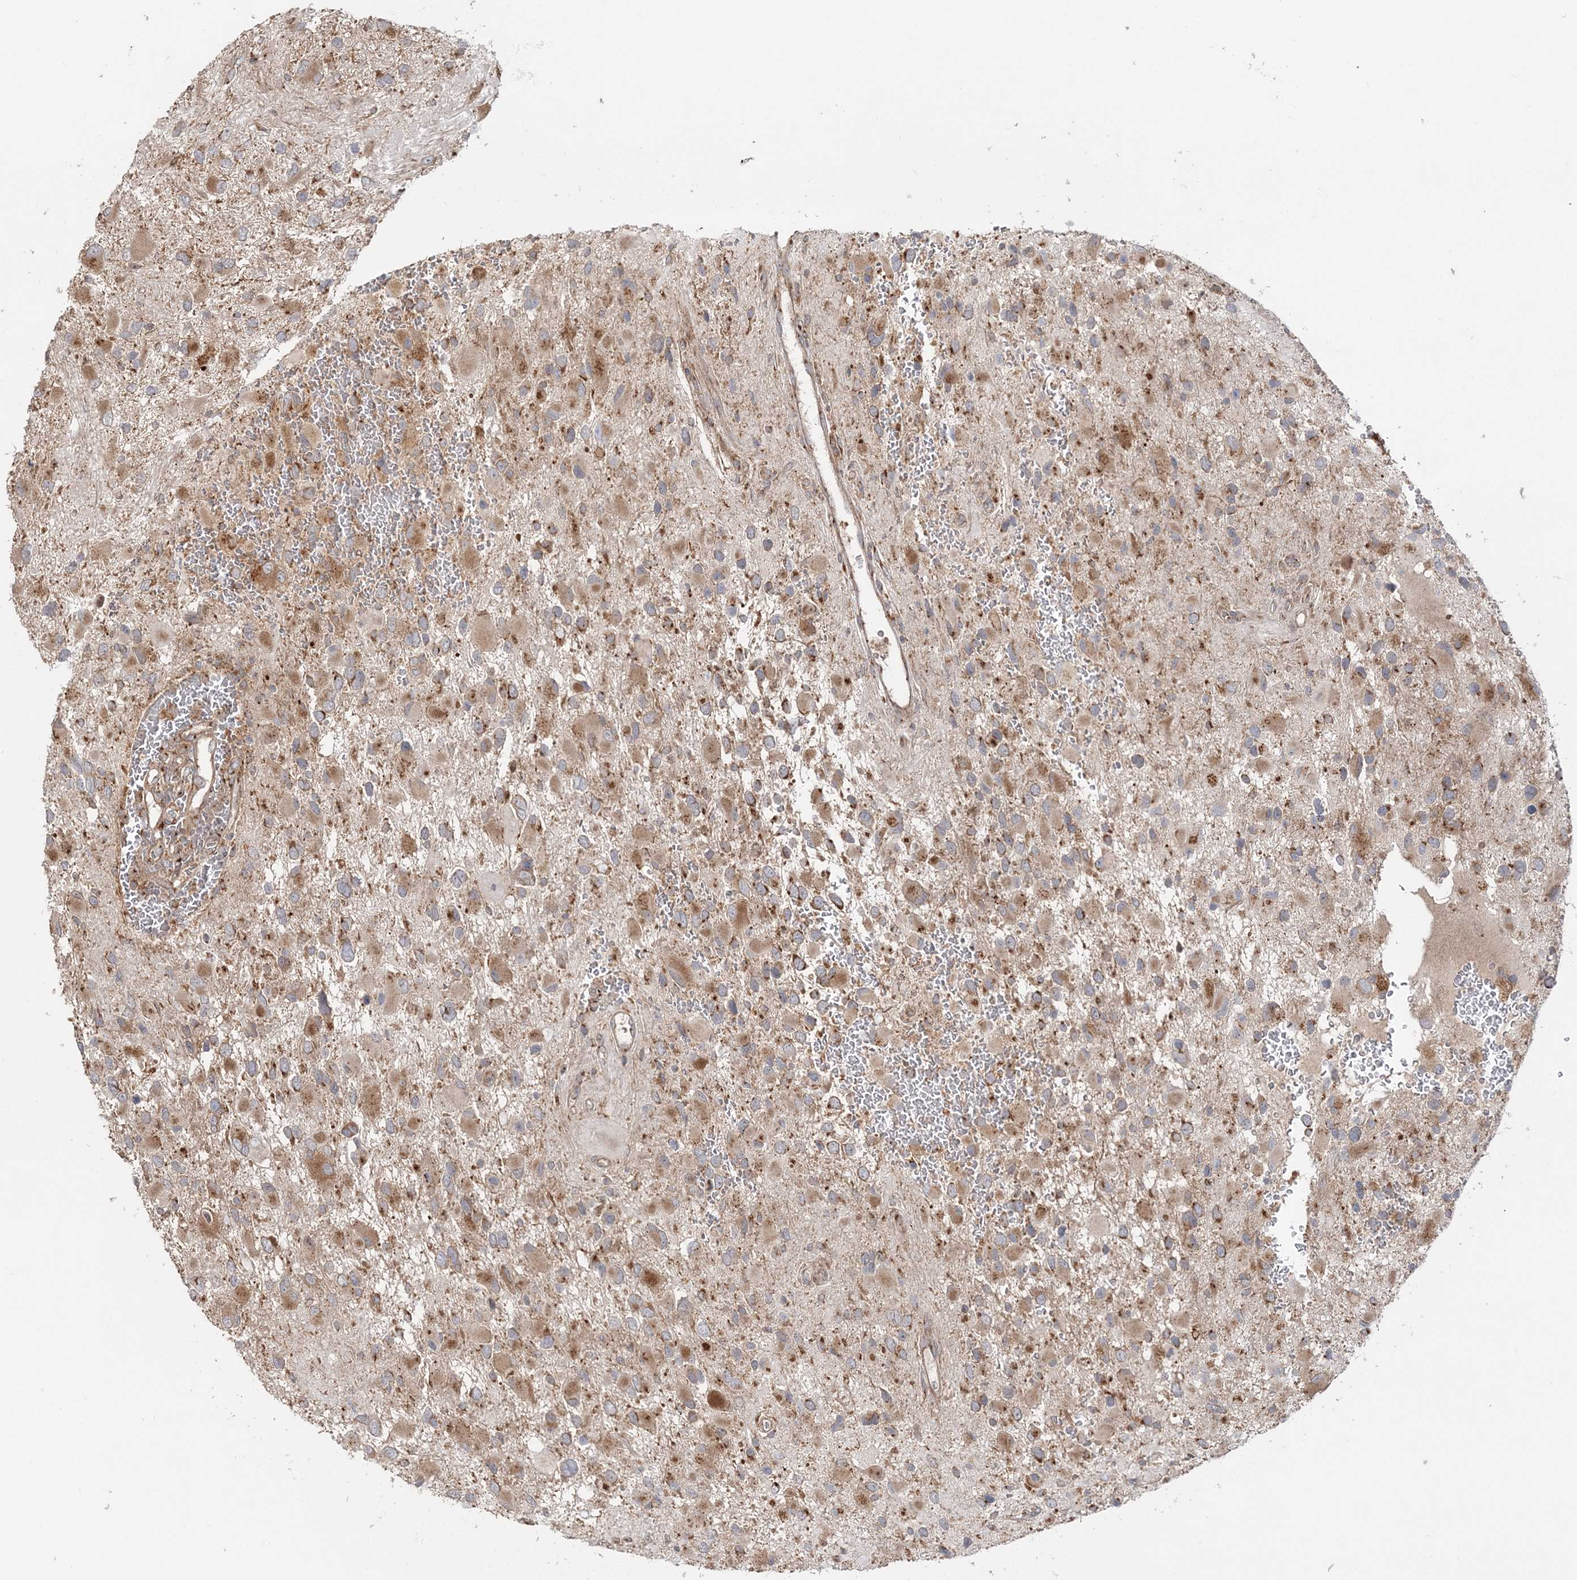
{"staining": {"intensity": "moderate", "quantity": ">75%", "location": "cytoplasmic/membranous"}, "tissue": "glioma", "cell_type": "Tumor cells", "image_type": "cancer", "snomed": [{"axis": "morphology", "description": "Glioma, malignant, High grade"}, {"axis": "topography", "description": "Brain"}], "caption": "Protein staining reveals moderate cytoplasmic/membranous expression in approximately >75% of tumor cells in glioma. (DAB (3,3'-diaminobenzidine) = brown stain, brightfield microscopy at high magnification).", "gene": "ABCC3", "patient": {"sex": "male", "age": 53}}